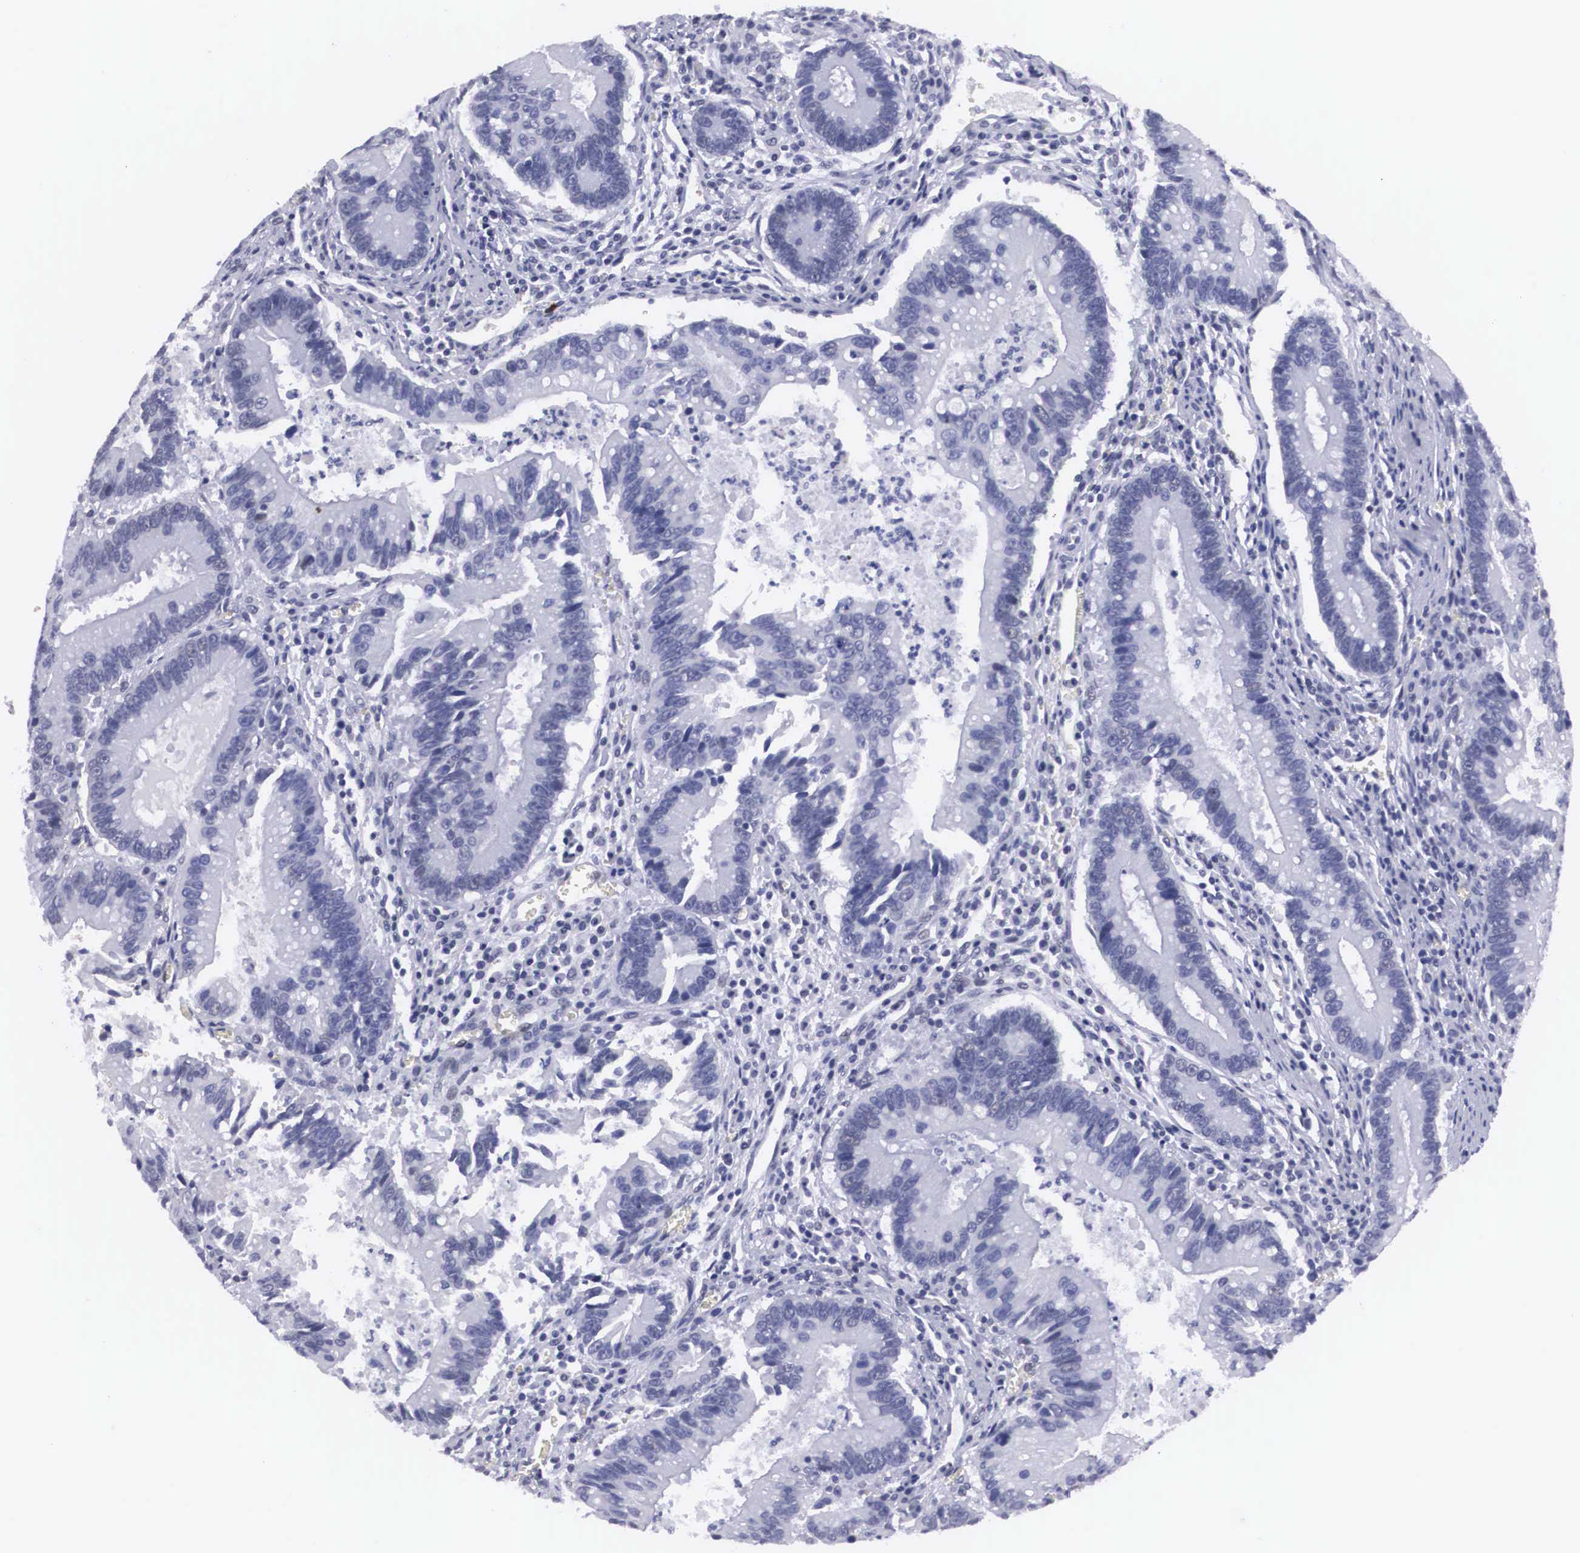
{"staining": {"intensity": "negative", "quantity": "none", "location": "none"}, "tissue": "colorectal cancer", "cell_type": "Tumor cells", "image_type": "cancer", "snomed": [{"axis": "morphology", "description": "Adenocarcinoma, NOS"}, {"axis": "topography", "description": "Rectum"}], "caption": "This is a histopathology image of immunohistochemistry (IHC) staining of colorectal cancer, which shows no expression in tumor cells.", "gene": "C22orf31", "patient": {"sex": "female", "age": 81}}